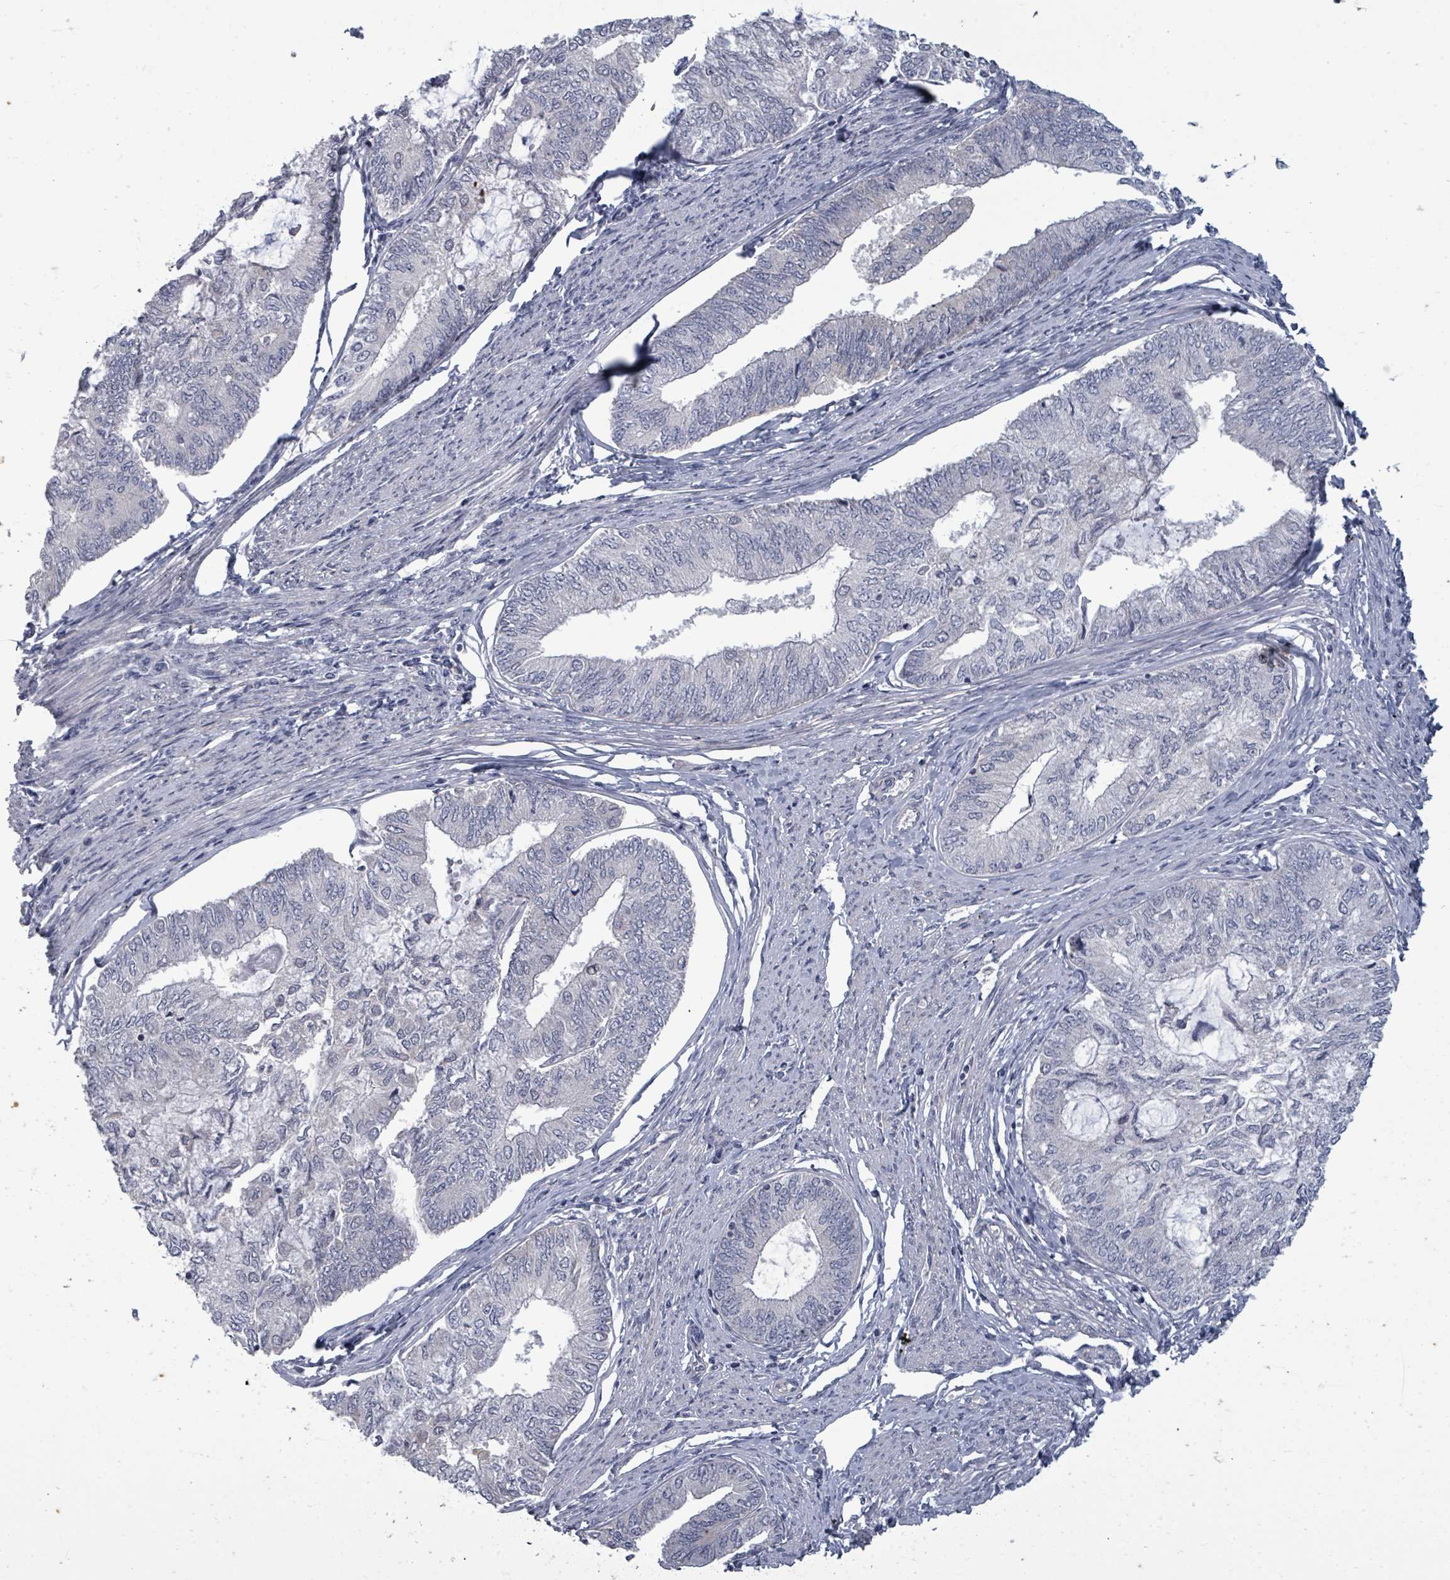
{"staining": {"intensity": "negative", "quantity": "none", "location": "none"}, "tissue": "endometrial cancer", "cell_type": "Tumor cells", "image_type": "cancer", "snomed": [{"axis": "morphology", "description": "Adenocarcinoma, NOS"}, {"axis": "topography", "description": "Endometrium"}], "caption": "DAB (3,3'-diaminobenzidine) immunohistochemical staining of human endometrial cancer exhibits no significant positivity in tumor cells.", "gene": "ASB12", "patient": {"sex": "female", "age": 68}}